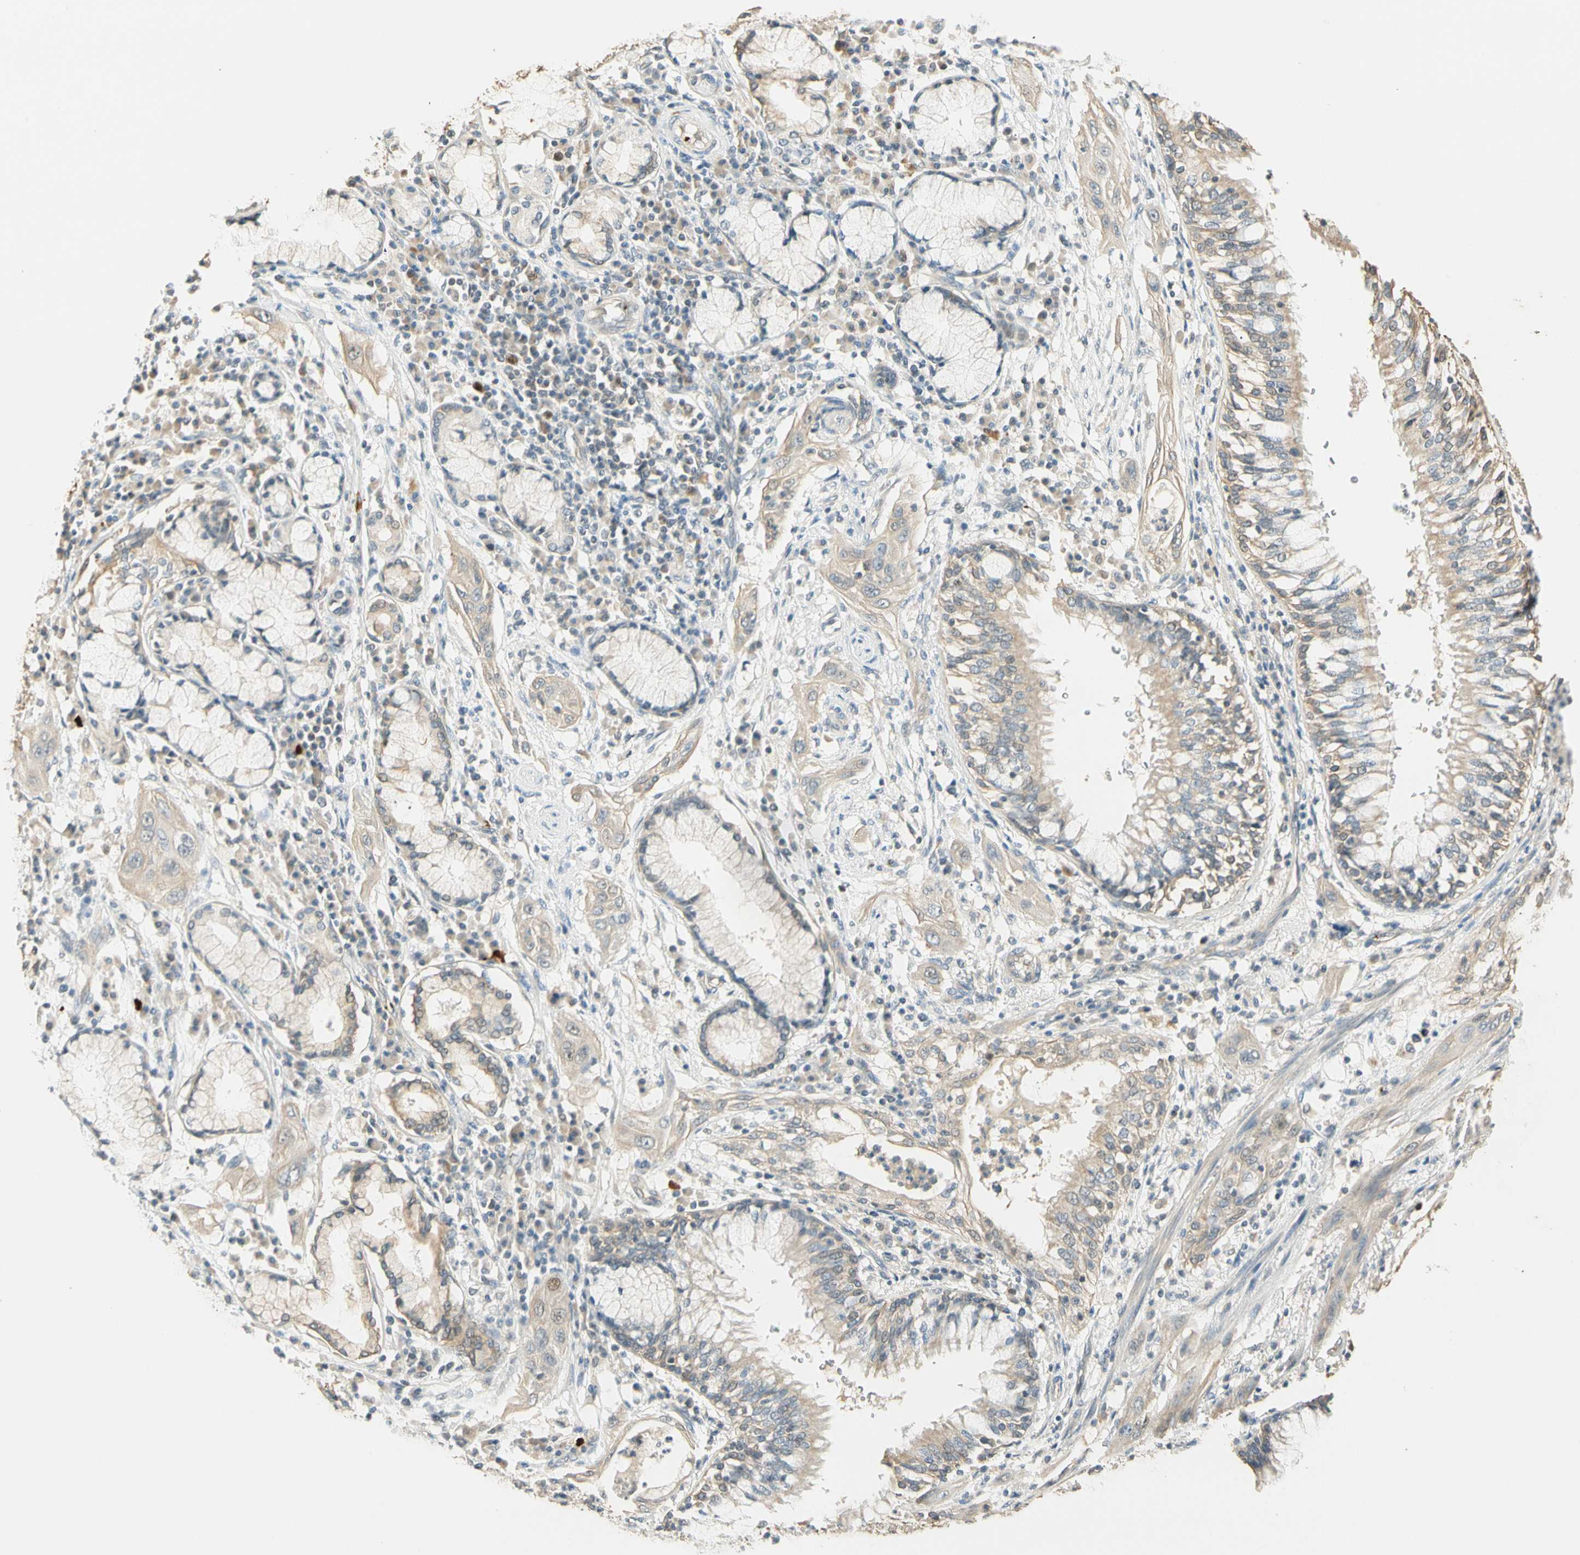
{"staining": {"intensity": "weak", "quantity": ">75%", "location": "cytoplasmic/membranous"}, "tissue": "lung cancer", "cell_type": "Tumor cells", "image_type": "cancer", "snomed": [{"axis": "morphology", "description": "Squamous cell carcinoma, NOS"}, {"axis": "topography", "description": "Lung"}], "caption": "Human lung cancer (squamous cell carcinoma) stained with a brown dye displays weak cytoplasmic/membranous positive expression in approximately >75% of tumor cells.", "gene": "RAD18", "patient": {"sex": "female", "age": 47}}